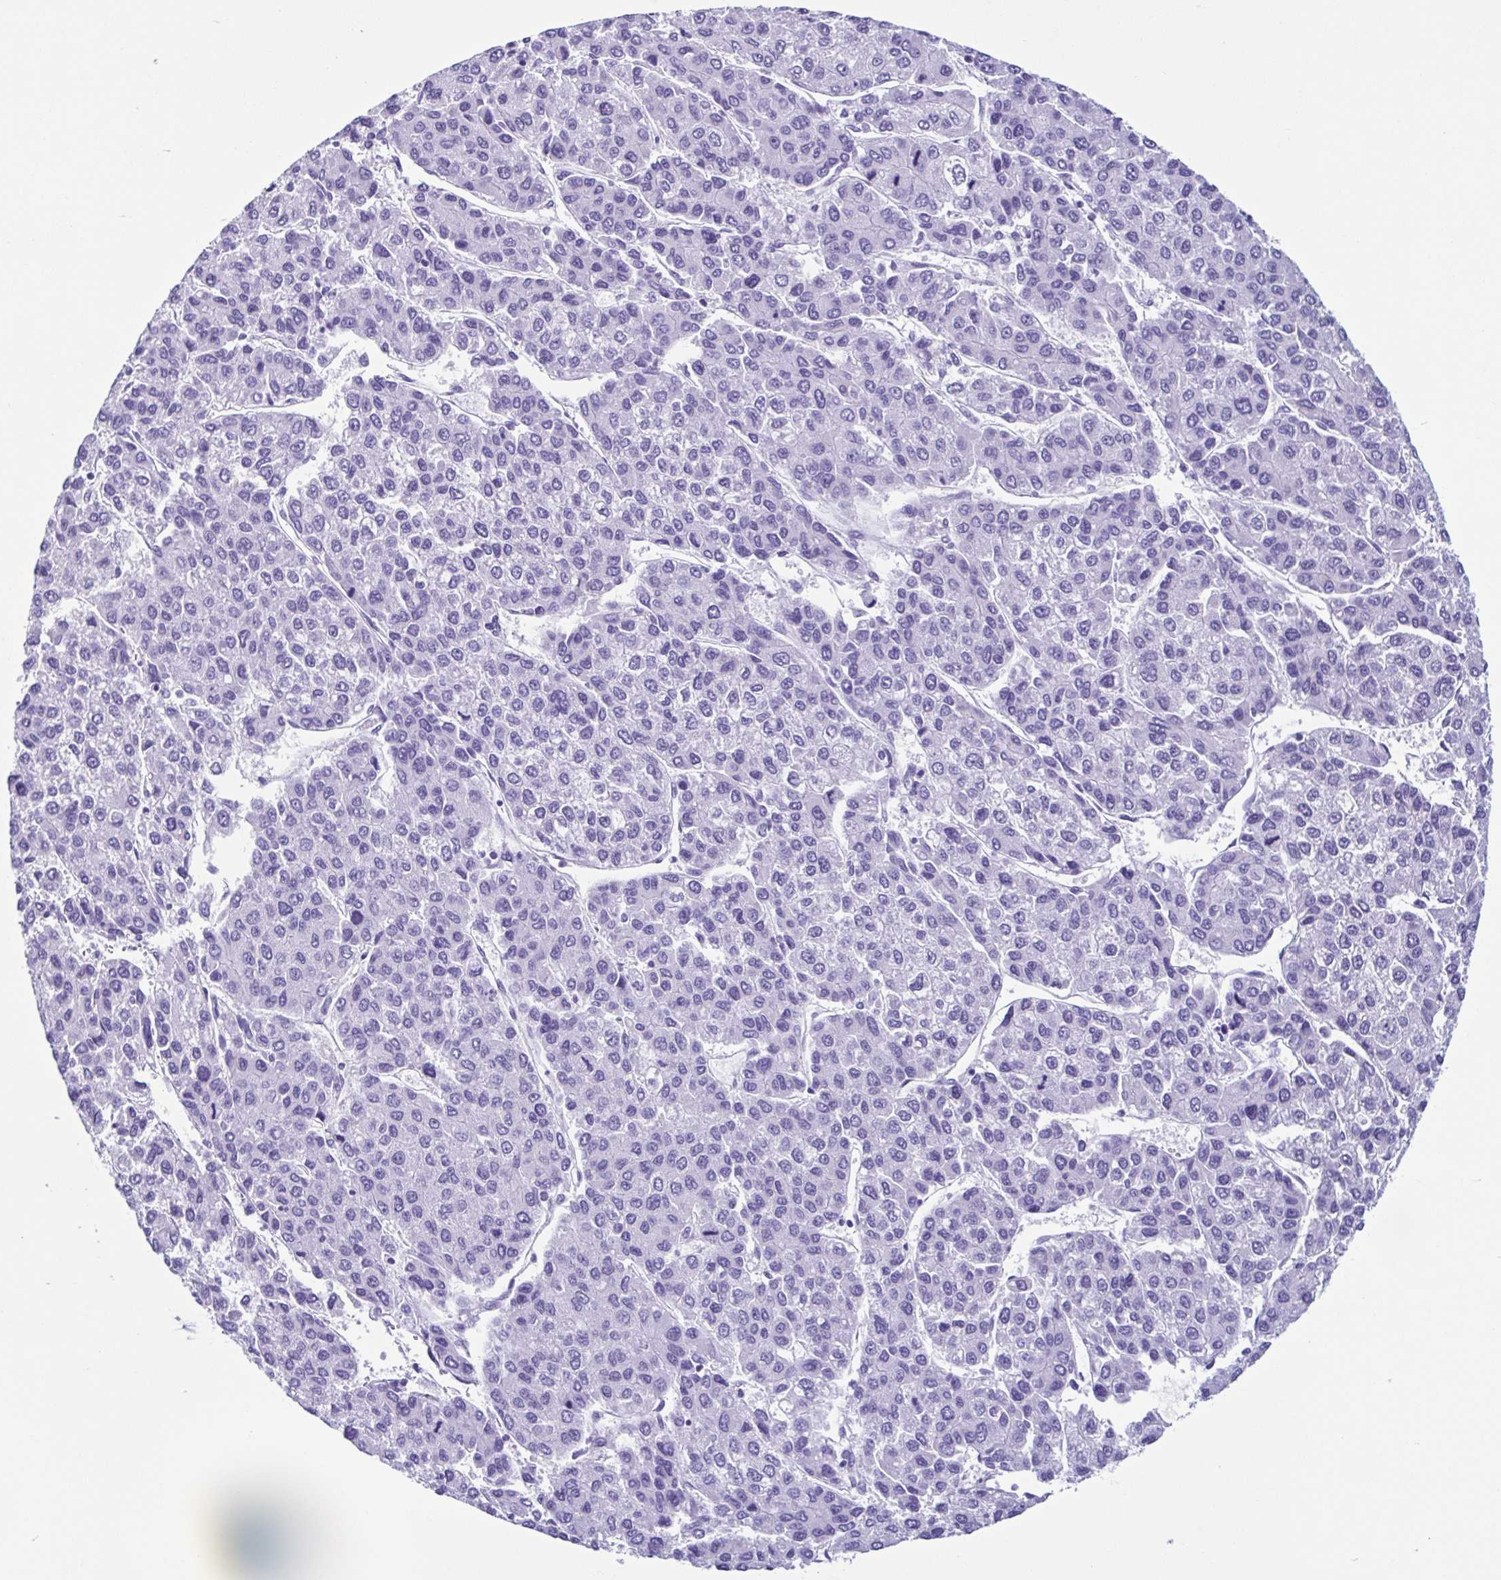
{"staining": {"intensity": "negative", "quantity": "none", "location": "none"}, "tissue": "liver cancer", "cell_type": "Tumor cells", "image_type": "cancer", "snomed": [{"axis": "morphology", "description": "Carcinoma, Hepatocellular, NOS"}, {"axis": "topography", "description": "Liver"}], "caption": "A histopathology image of hepatocellular carcinoma (liver) stained for a protein exhibits no brown staining in tumor cells.", "gene": "ACTRT3", "patient": {"sex": "female", "age": 66}}